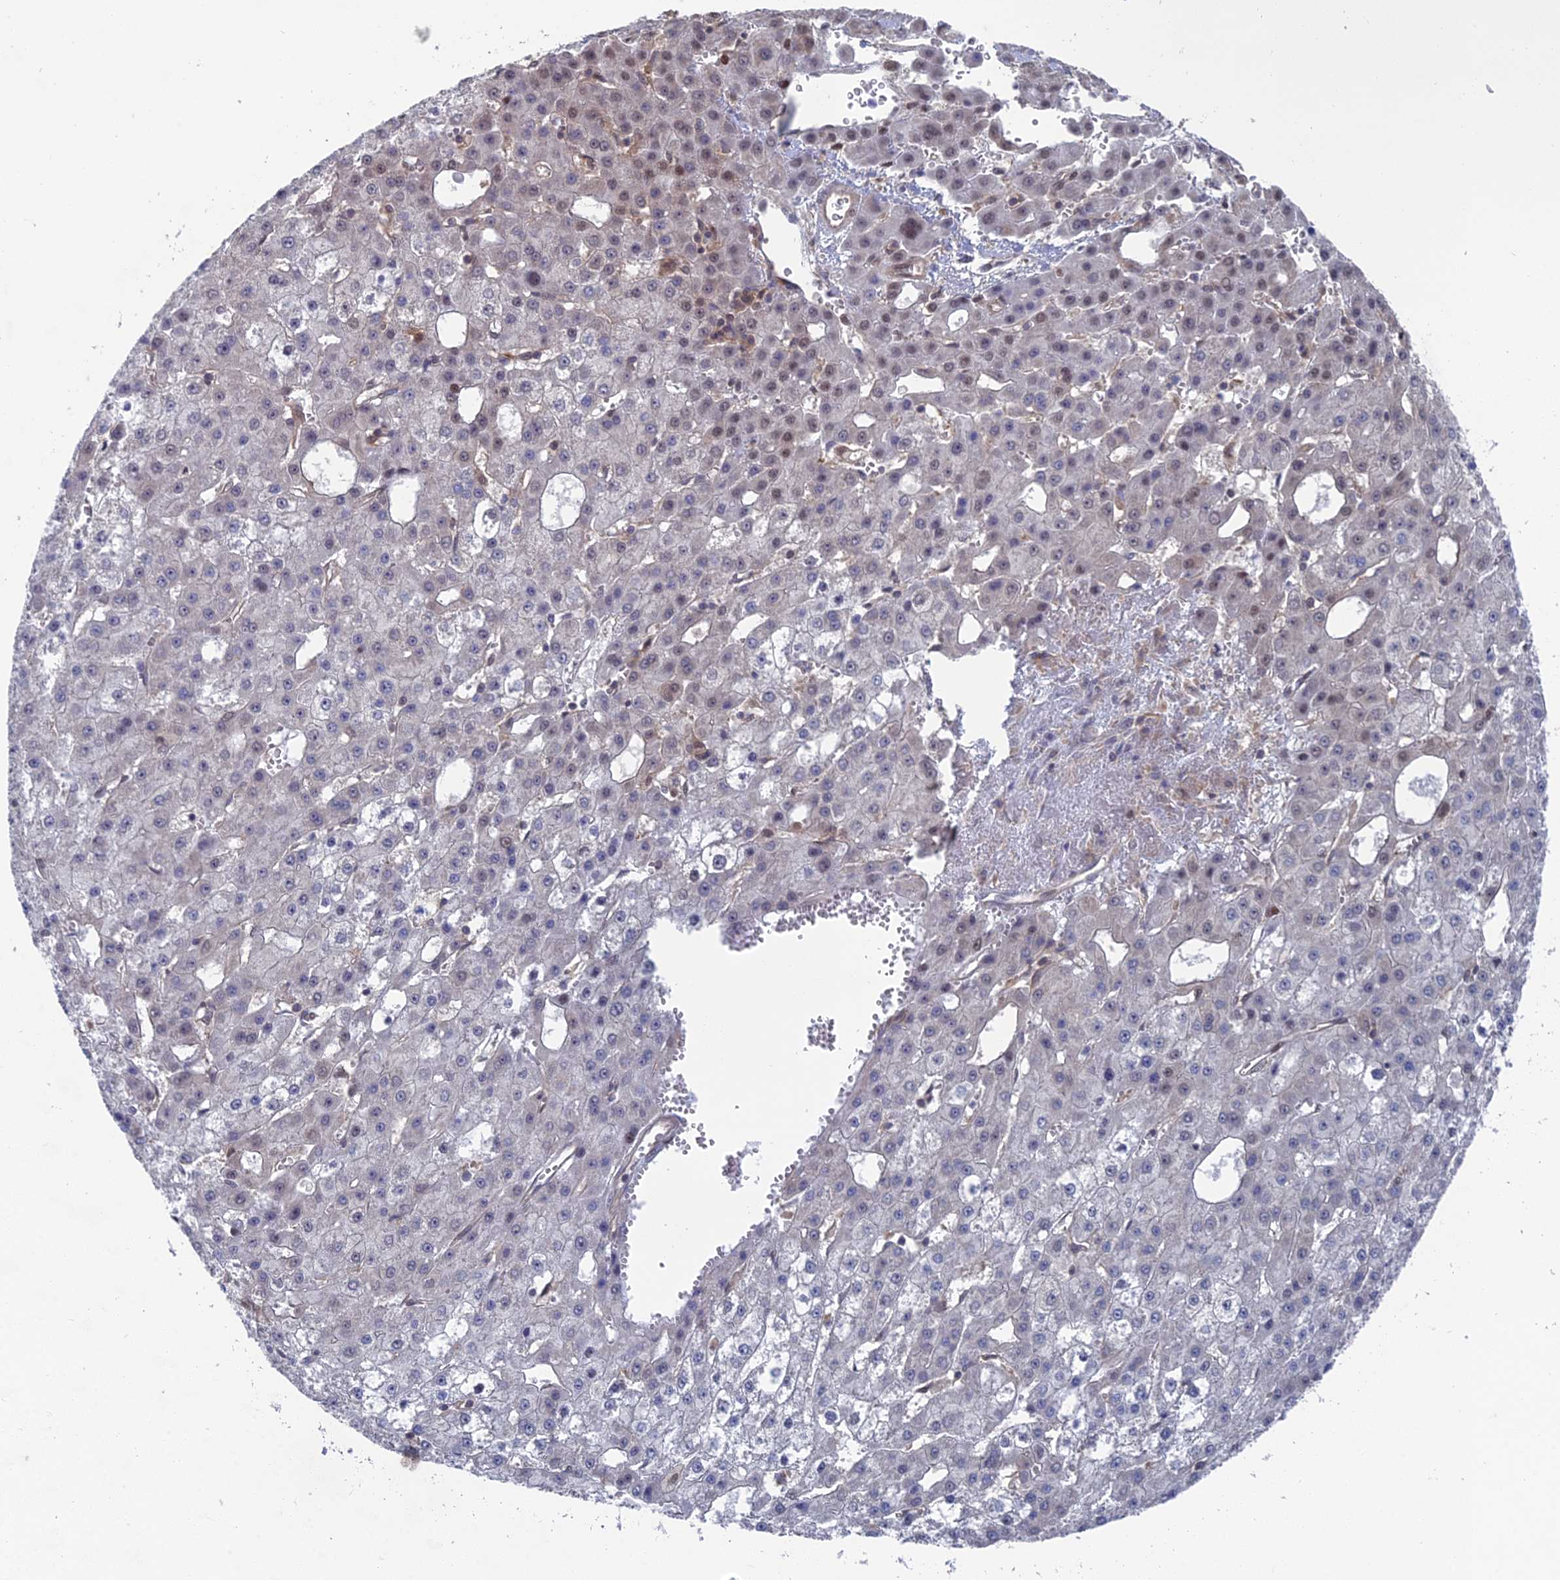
{"staining": {"intensity": "weak", "quantity": "<25%", "location": "nuclear"}, "tissue": "liver cancer", "cell_type": "Tumor cells", "image_type": "cancer", "snomed": [{"axis": "morphology", "description": "Carcinoma, Hepatocellular, NOS"}, {"axis": "topography", "description": "Liver"}], "caption": "DAB immunohistochemical staining of human hepatocellular carcinoma (liver) reveals no significant staining in tumor cells. (DAB immunohistochemistry (IHC) visualized using brightfield microscopy, high magnification).", "gene": "UNC5D", "patient": {"sex": "male", "age": 47}}